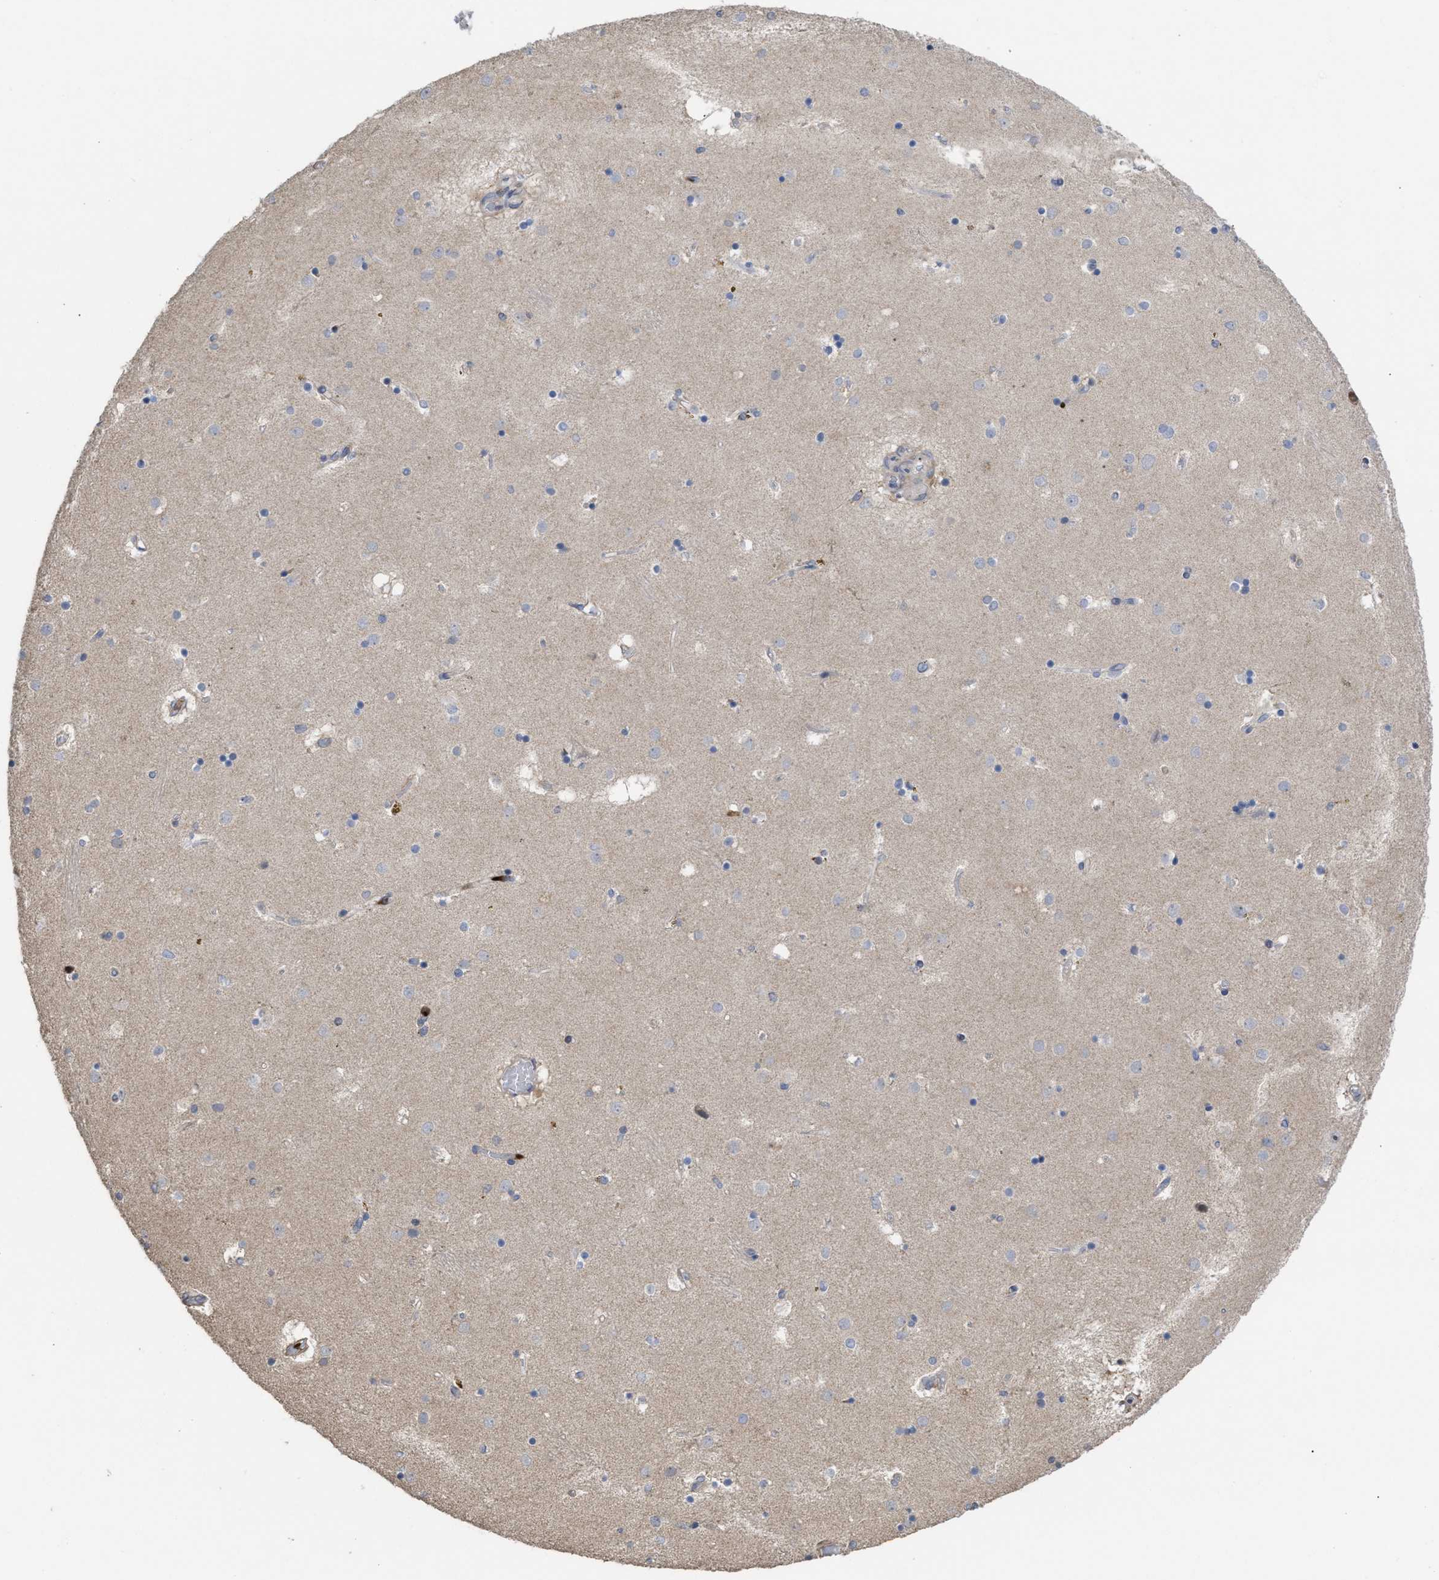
{"staining": {"intensity": "negative", "quantity": "none", "location": "none"}, "tissue": "caudate", "cell_type": "Glial cells", "image_type": "normal", "snomed": [{"axis": "morphology", "description": "Normal tissue, NOS"}, {"axis": "topography", "description": "Lateral ventricle wall"}], "caption": "IHC photomicrograph of unremarkable human caudate stained for a protein (brown), which exhibits no staining in glial cells. (DAB immunohistochemistry, high magnification).", "gene": "PTPRE", "patient": {"sex": "male", "age": 70}}